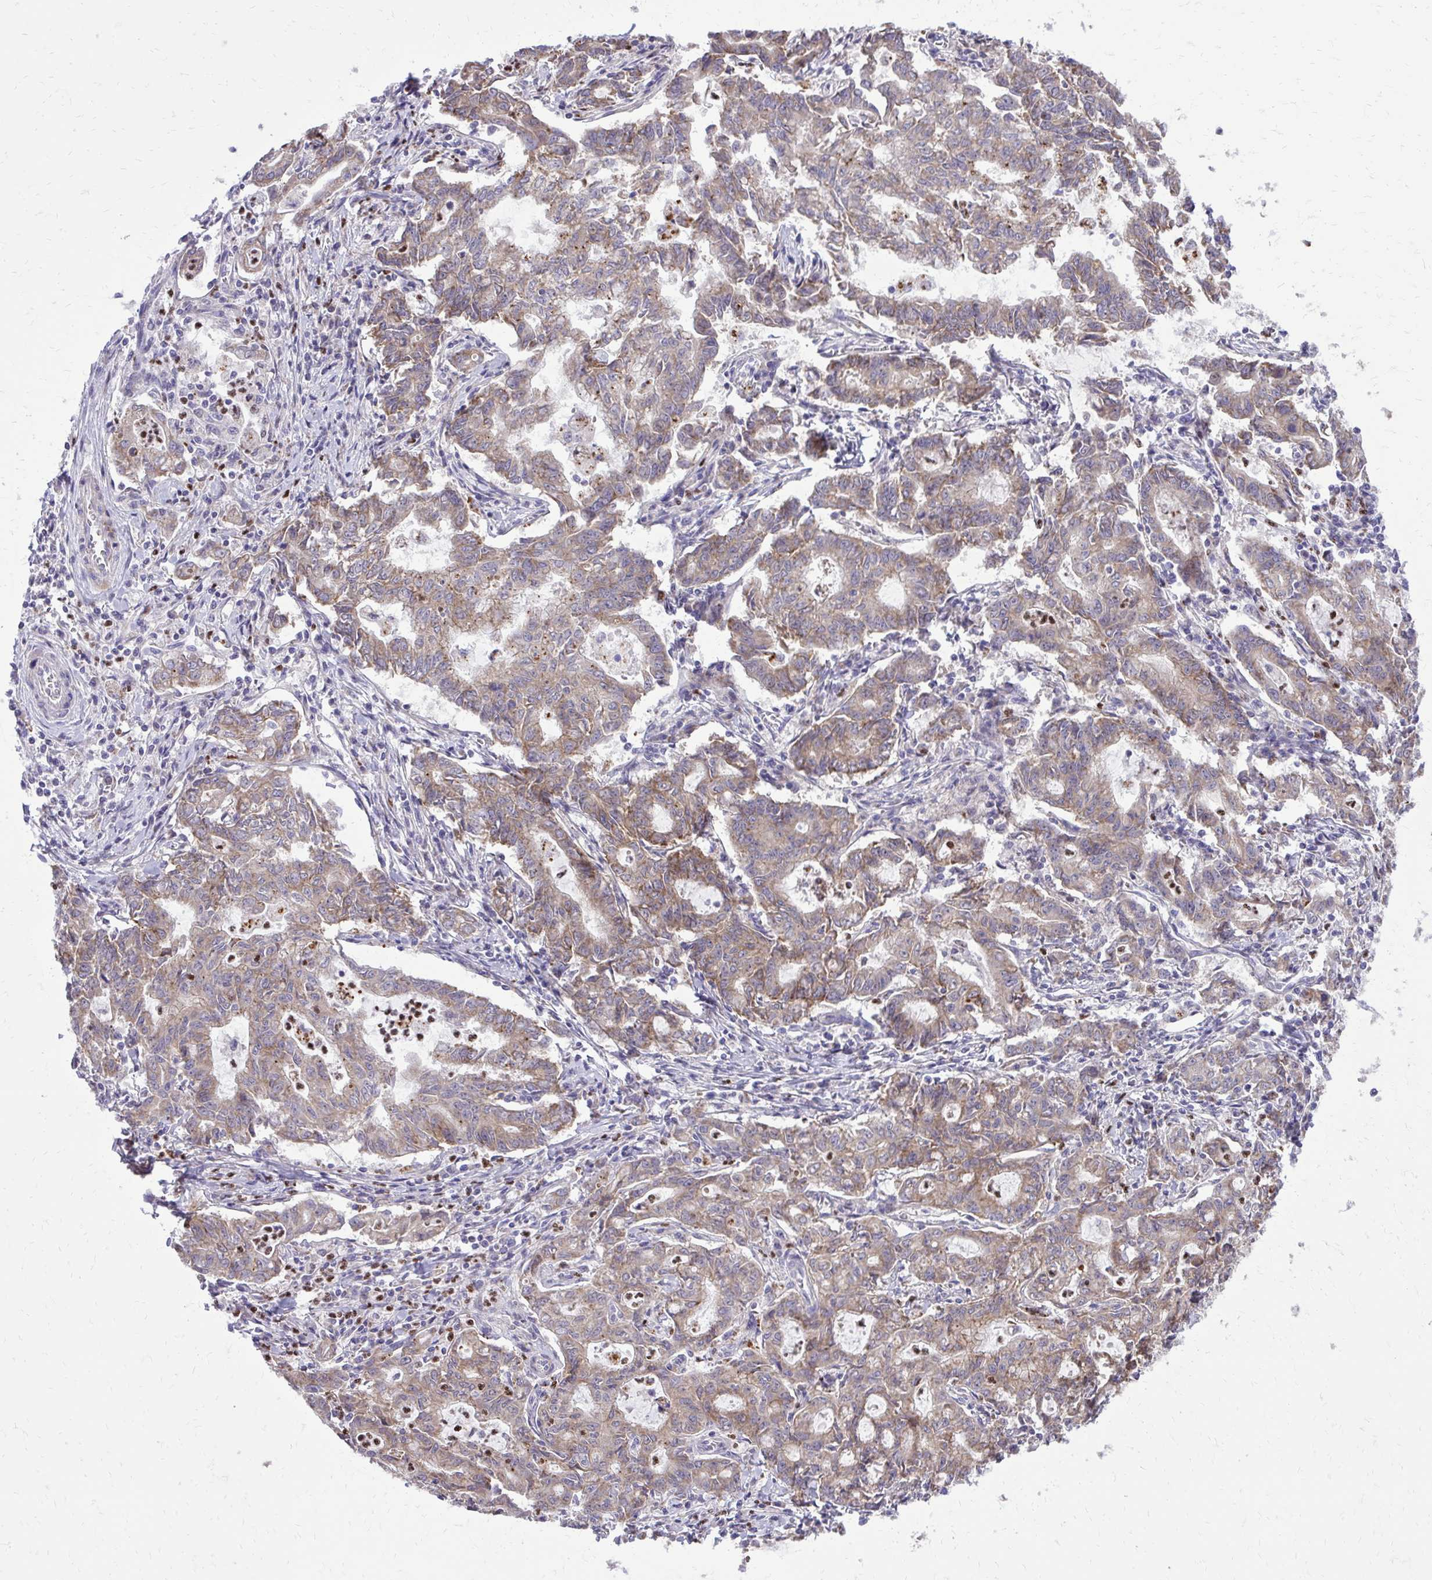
{"staining": {"intensity": "weak", "quantity": ">75%", "location": "cytoplasmic/membranous"}, "tissue": "stomach cancer", "cell_type": "Tumor cells", "image_type": "cancer", "snomed": [{"axis": "morphology", "description": "Adenocarcinoma, NOS"}, {"axis": "topography", "description": "Stomach, upper"}], "caption": "A brown stain shows weak cytoplasmic/membranous staining of a protein in adenocarcinoma (stomach) tumor cells. (DAB IHC, brown staining for protein, blue staining for nuclei).", "gene": "ABCC3", "patient": {"sex": "female", "age": 79}}